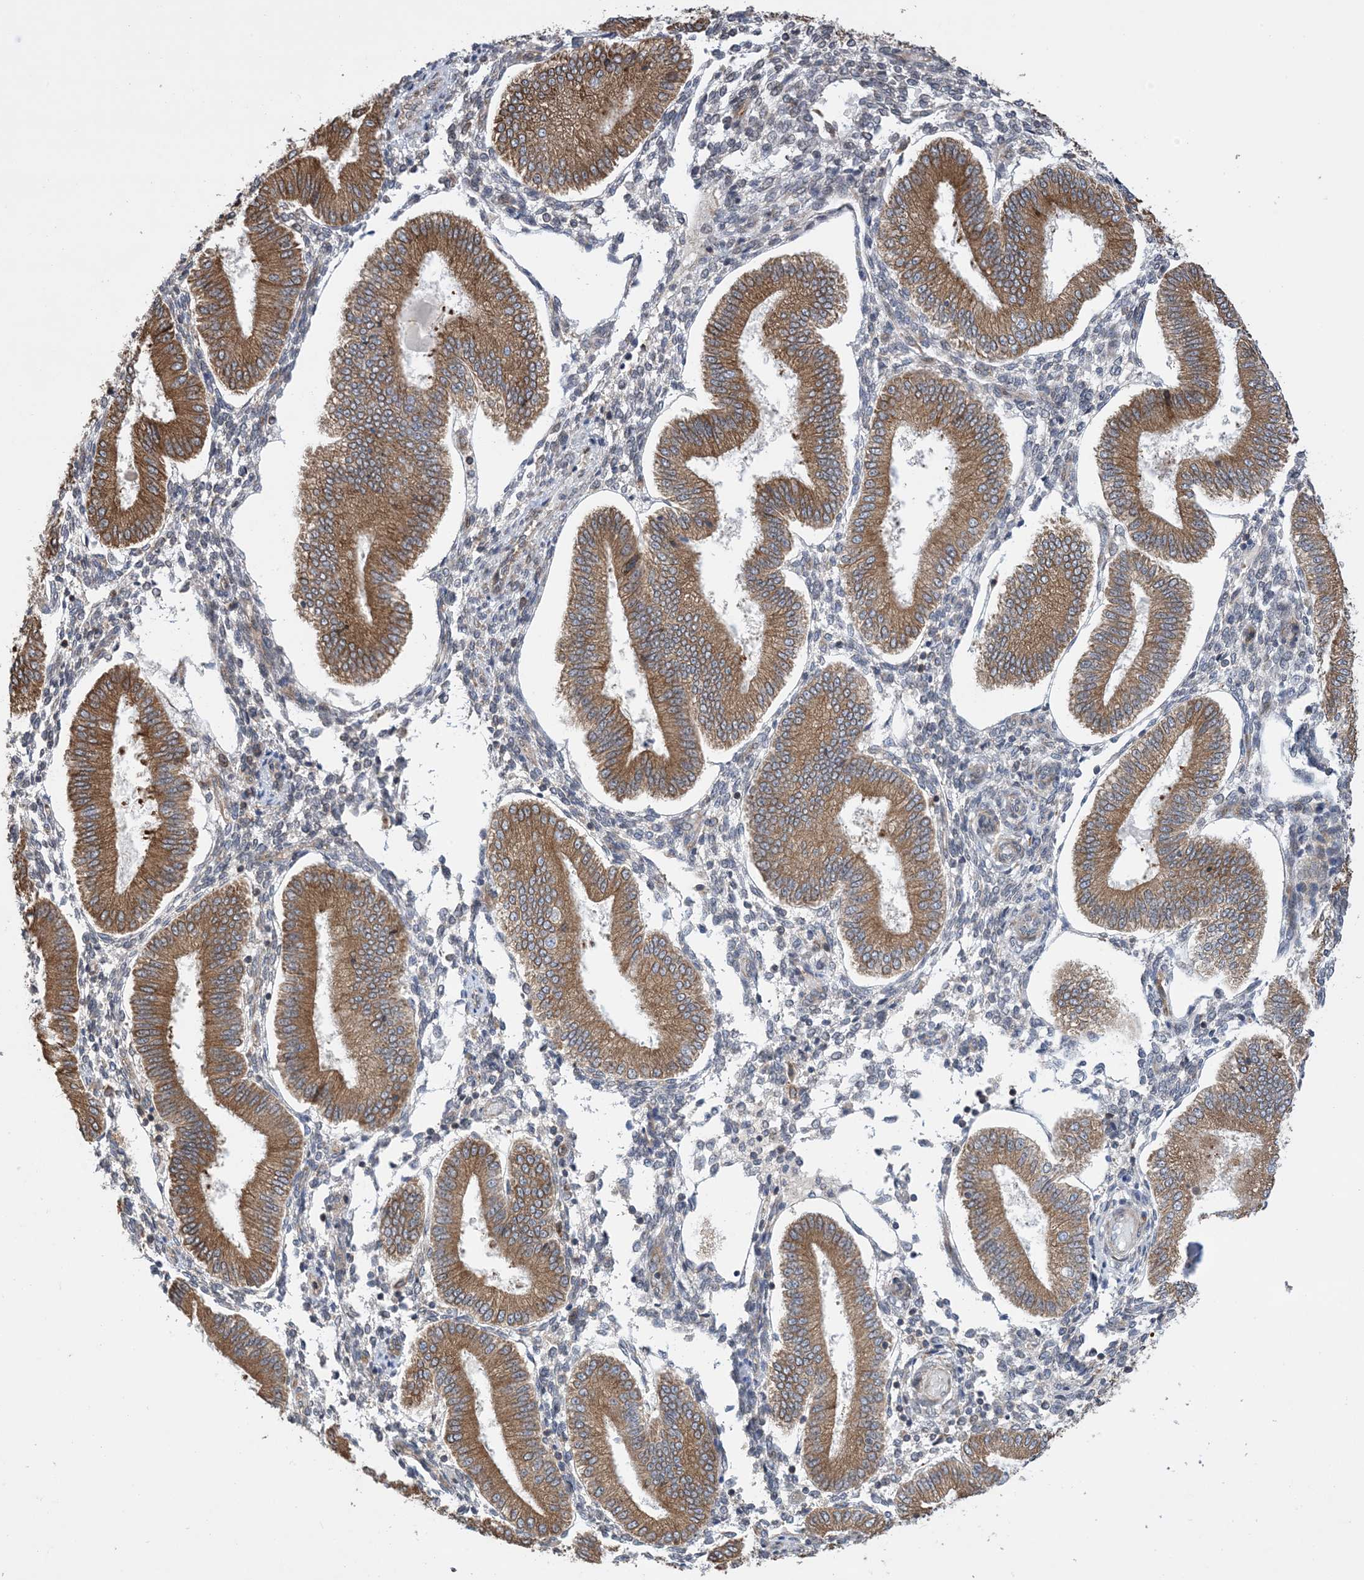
{"staining": {"intensity": "negative", "quantity": "none", "location": "none"}, "tissue": "endometrium", "cell_type": "Cells in endometrial stroma", "image_type": "normal", "snomed": [{"axis": "morphology", "description": "Normal tissue, NOS"}, {"axis": "topography", "description": "Endometrium"}], "caption": "Protein analysis of unremarkable endometrium shows no significant positivity in cells in endometrial stroma.", "gene": "CLEC16A", "patient": {"sex": "female", "age": 39}}